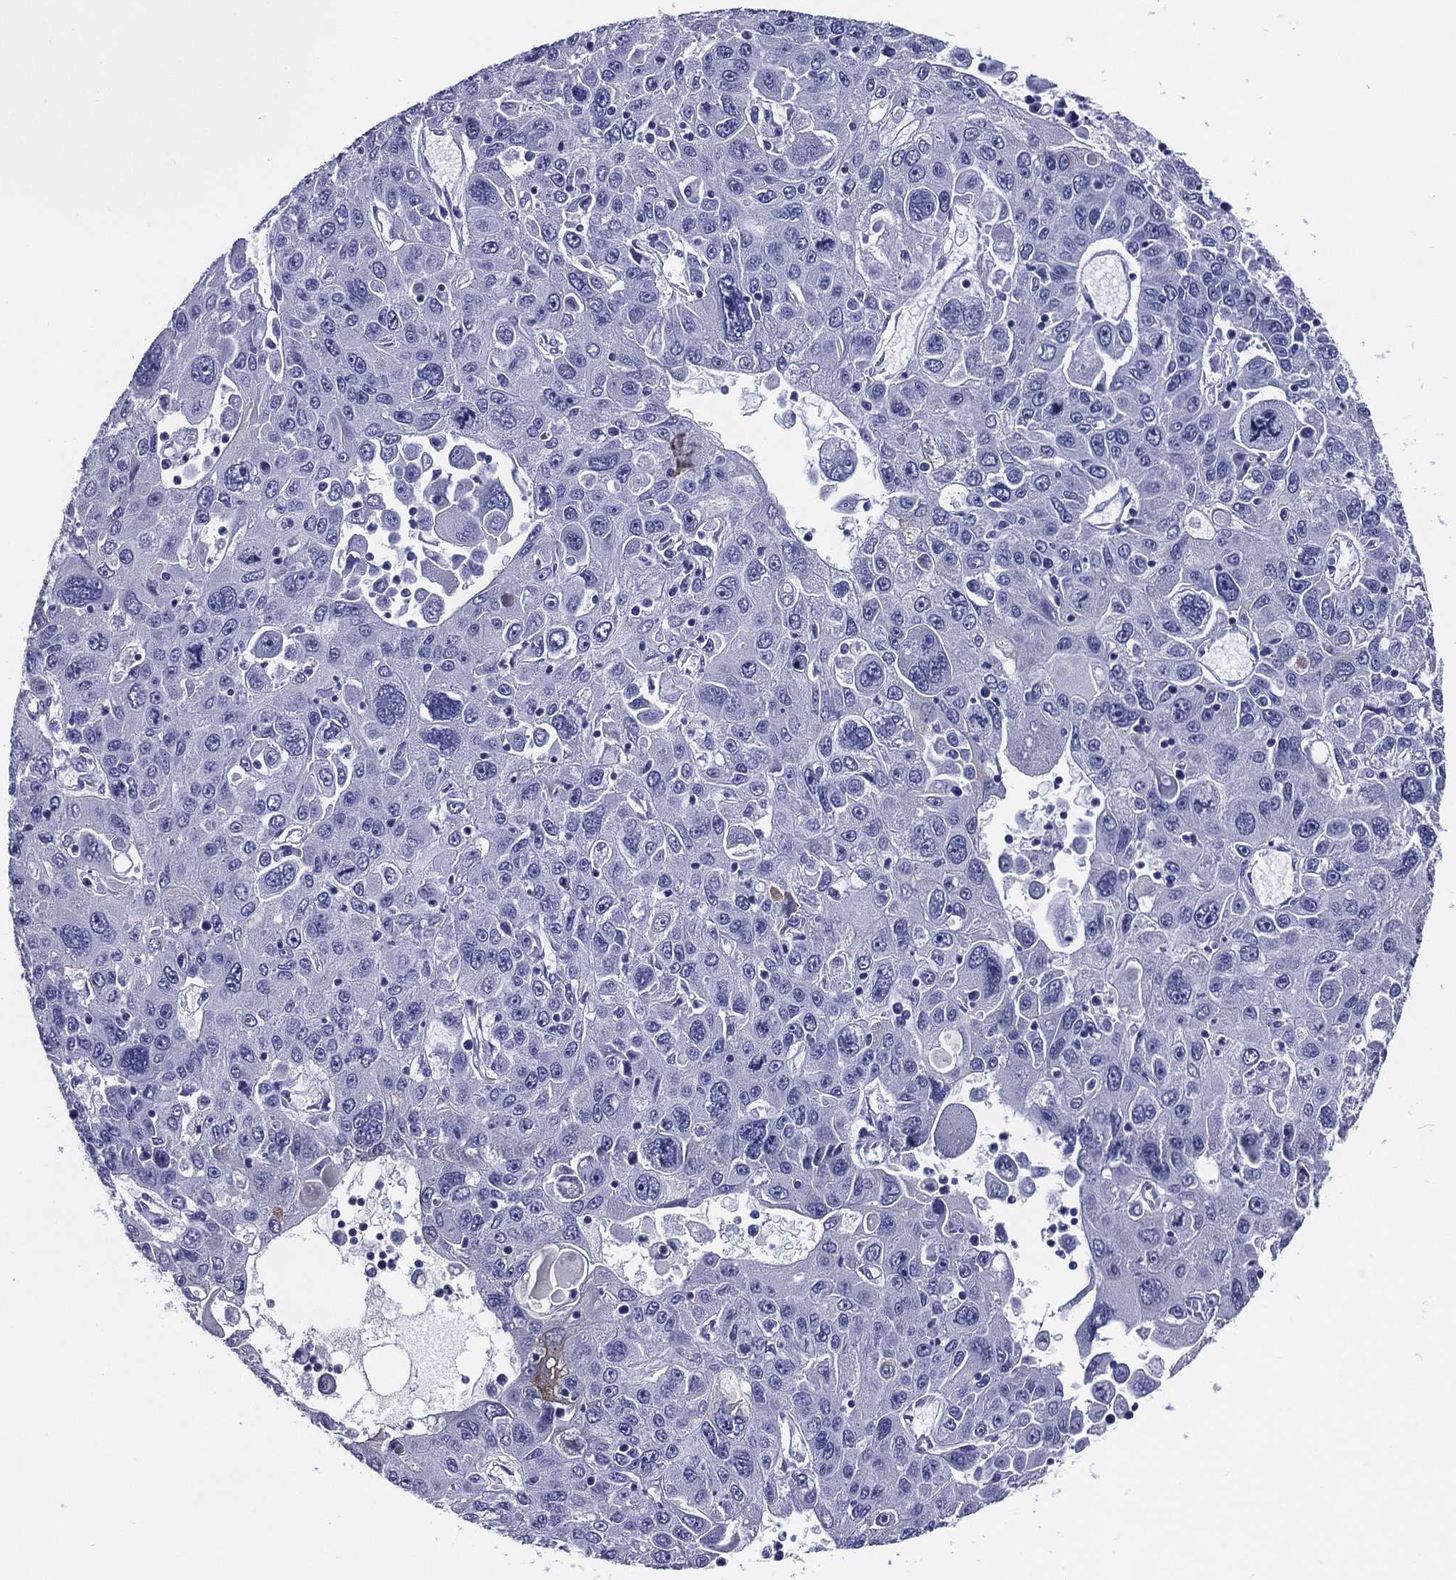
{"staining": {"intensity": "negative", "quantity": "none", "location": "none"}, "tissue": "stomach cancer", "cell_type": "Tumor cells", "image_type": "cancer", "snomed": [{"axis": "morphology", "description": "Adenocarcinoma, NOS"}, {"axis": "topography", "description": "Stomach"}], "caption": "Stomach cancer was stained to show a protein in brown. There is no significant expression in tumor cells.", "gene": "ACE2", "patient": {"sex": "male", "age": 56}}